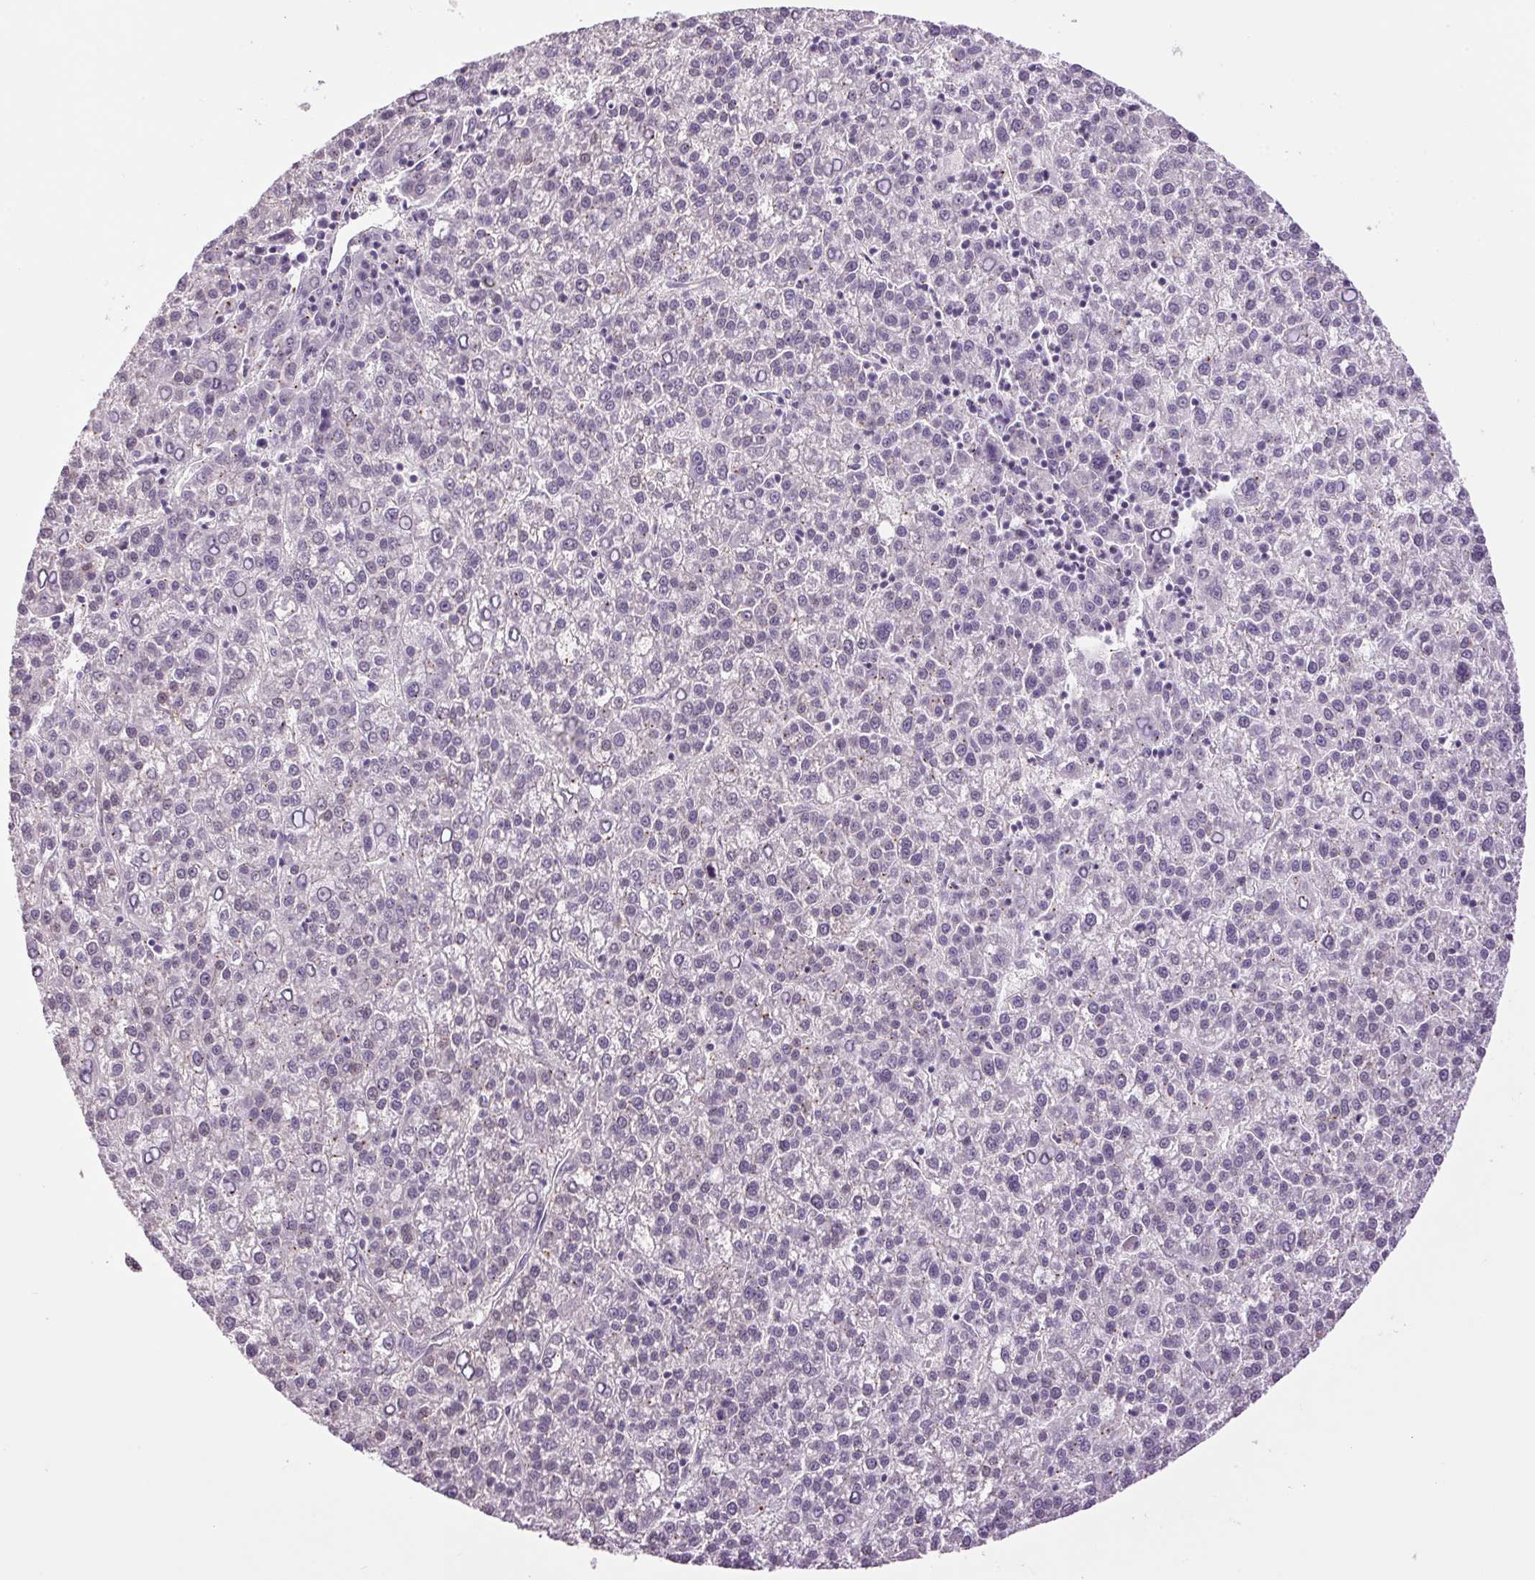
{"staining": {"intensity": "negative", "quantity": "none", "location": "none"}, "tissue": "liver cancer", "cell_type": "Tumor cells", "image_type": "cancer", "snomed": [{"axis": "morphology", "description": "Carcinoma, Hepatocellular, NOS"}, {"axis": "topography", "description": "Liver"}], "caption": "A photomicrograph of human liver cancer (hepatocellular carcinoma) is negative for staining in tumor cells. The staining is performed using DAB (3,3'-diaminobenzidine) brown chromogen with nuclei counter-stained in using hematoxylin.", "gene": "PPP1R1A", "patient": {"sex": "female", "age": 58}}